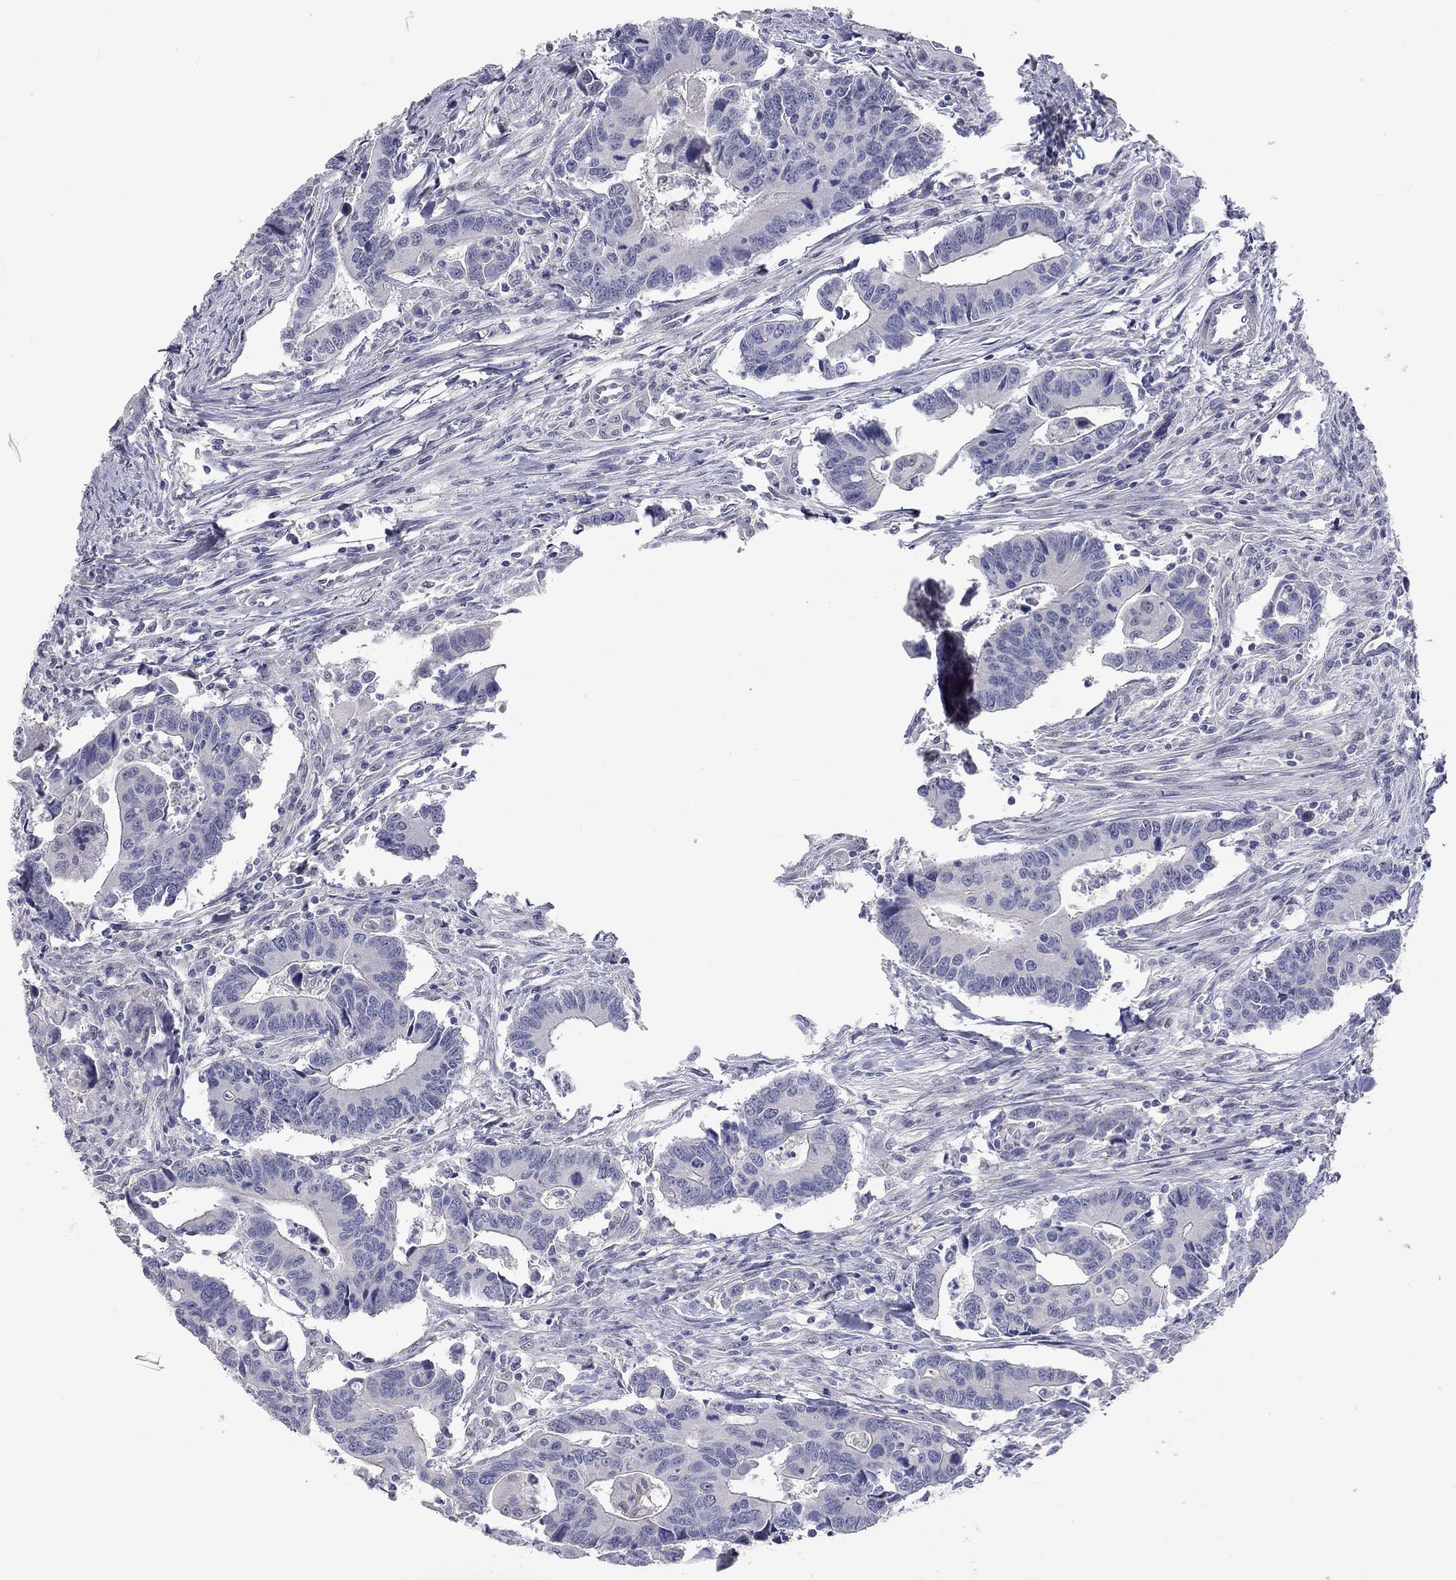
{"staining": {"intensity": "negative", "quantity": "none", "location": "none"}, "tissue": "colorectal cancer", "cell_type": "Tumor cells", "image_type": "cancer", "snomed": [{"axis": "morphology", "description": "Adenocarcinoma, NOS"}, {"axis": "topography", "description": "Rectum"}], "caption": "IHC of colorectal cancer (adenocarcinoma) demonstrates no positivity in tumor cells.", "gene": "PAPSS2", "patient": {"sex": "male", "age": 67}}